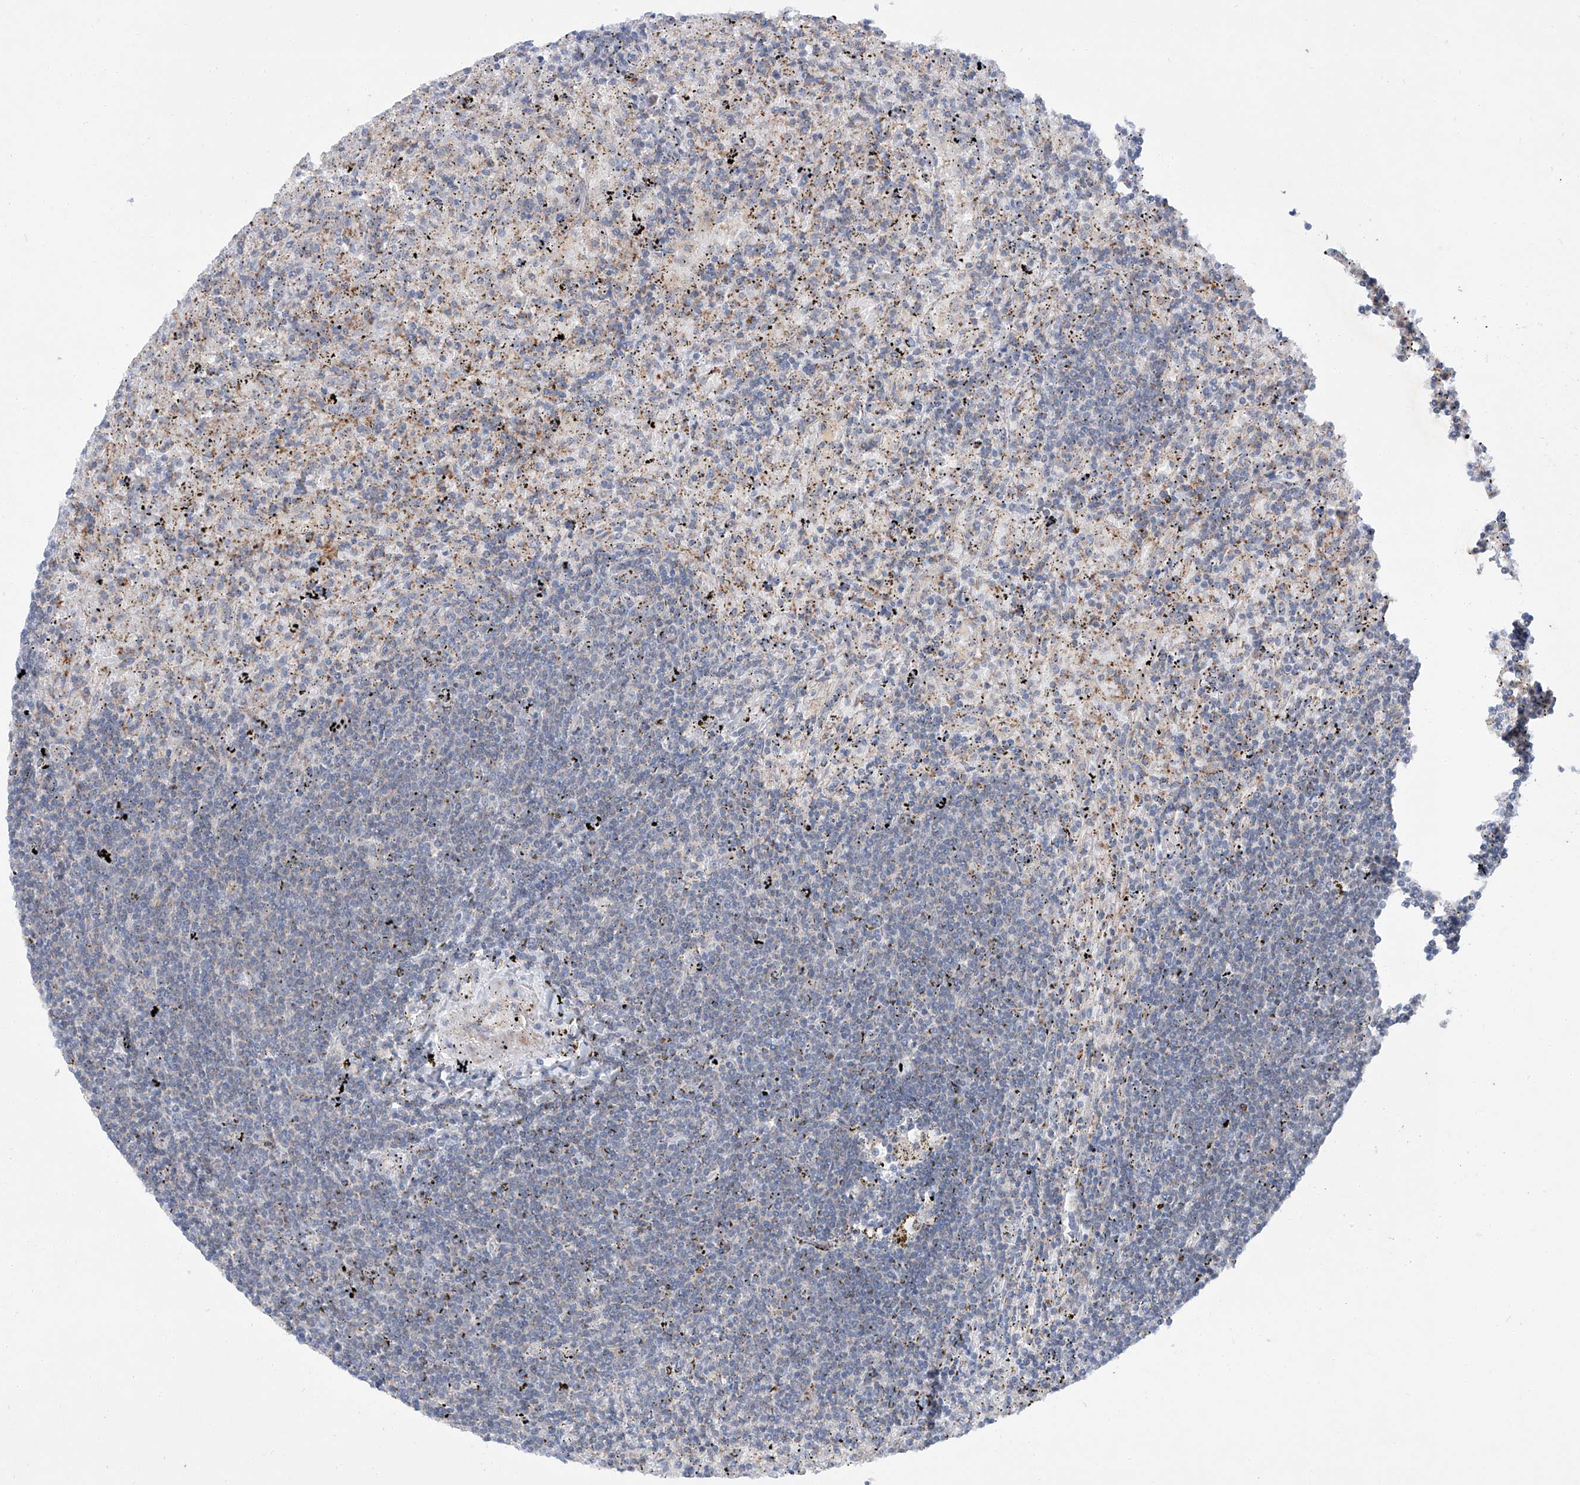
{"staining": {"intensity": "negative", "quantity": "none", "location": "none"}, "tissue": "lymphoma", "cell_type": "Tumor cells", "image_type": "cancer", "snomed": [{"axis": "morphology", "description": "Malignant lymphoma, non-Hodgkin's type, Low grade"}, {"axis": "topography", "description": "Spleen"}], "caption": "An image of low-grade malignant lymphoma, non-Hodgkin's type stained for a protein exhibits no brown staining in tumor cells.", "gene": "SIX4", "patient": {"sex": "male", "age": 76}}